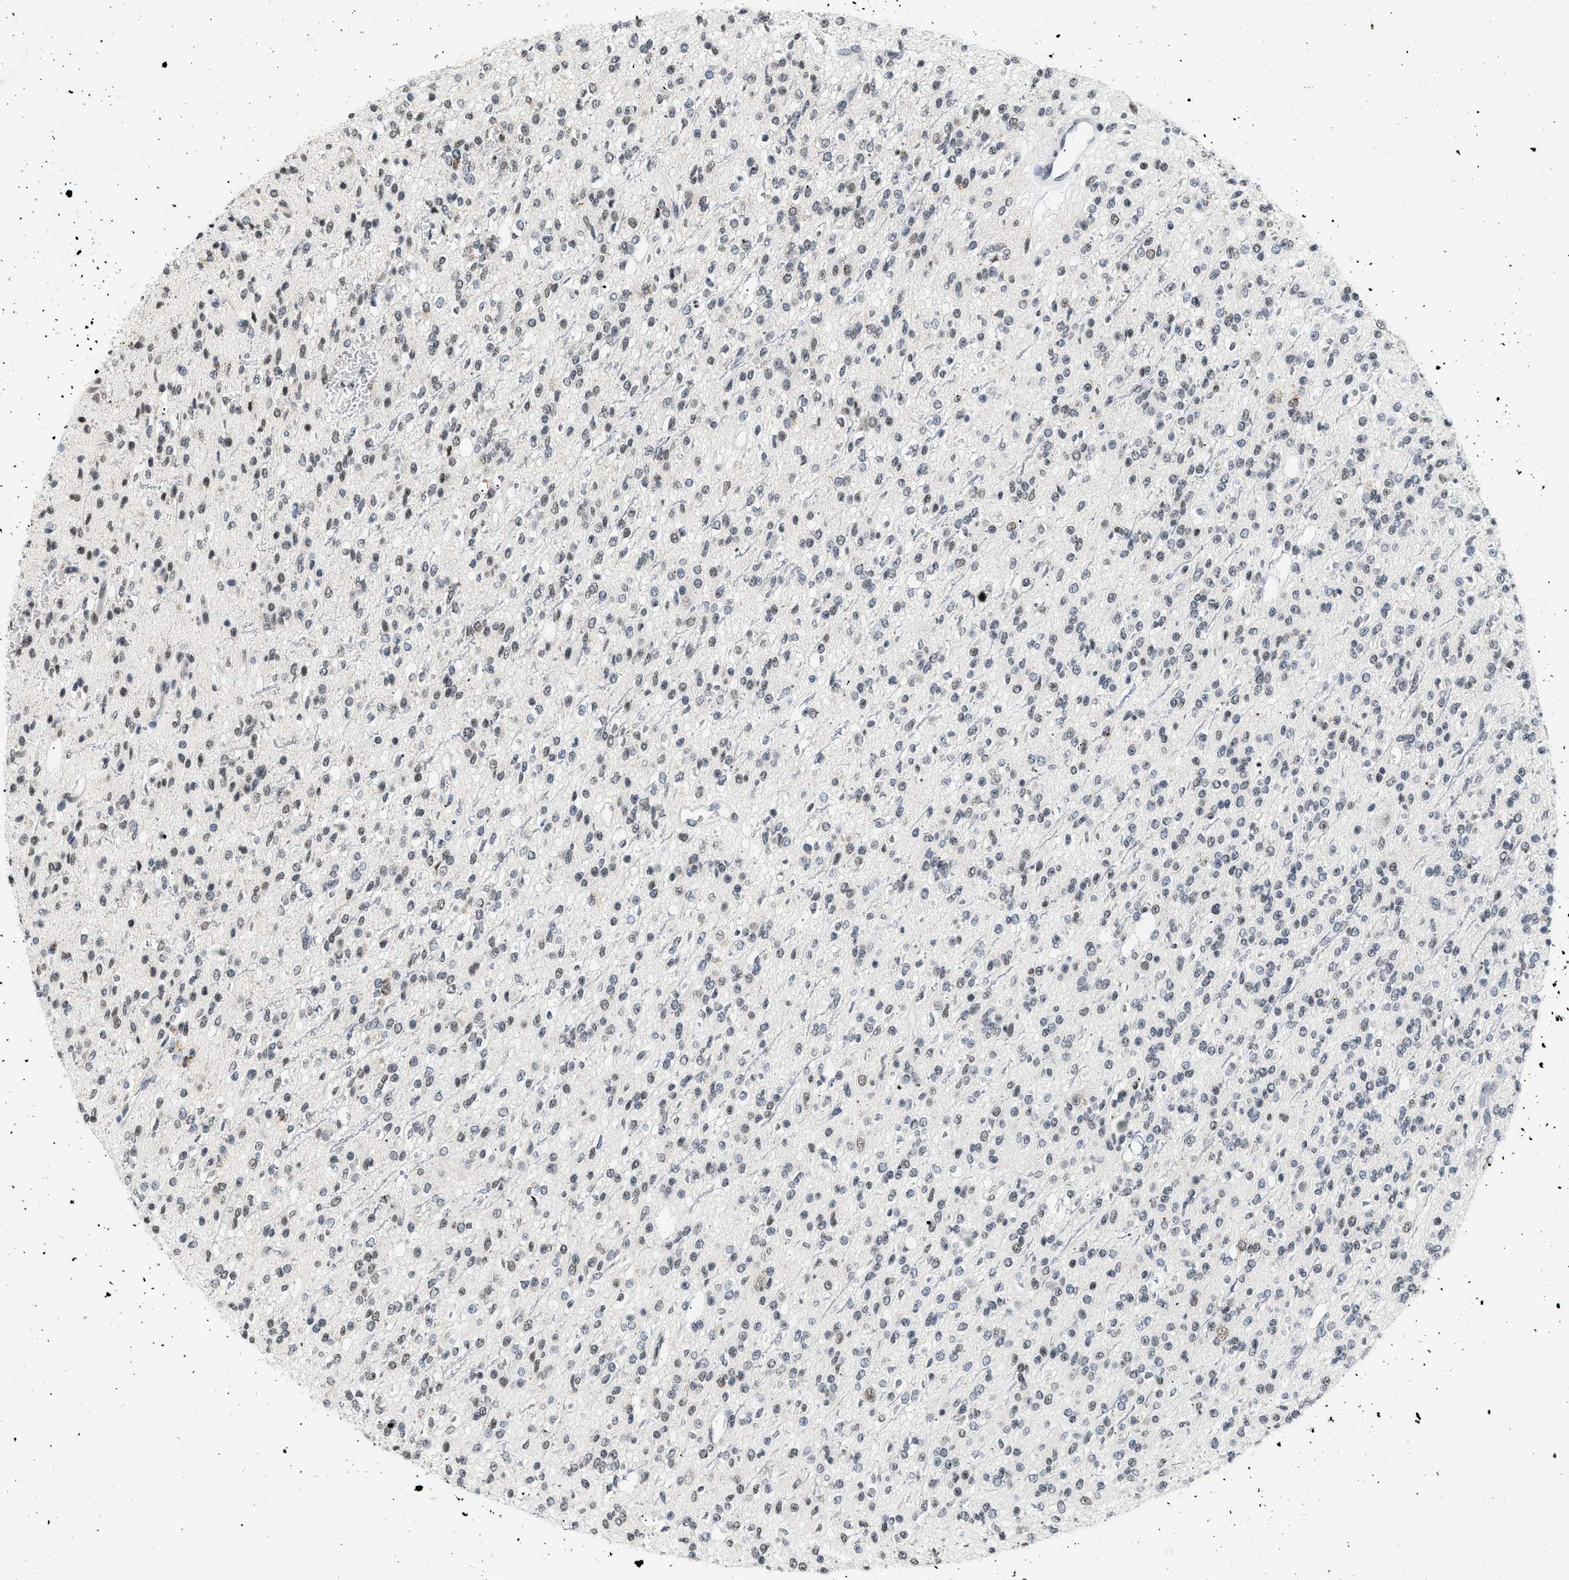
{"staining": {"intensity": "weak", "quantity": "<25%", "location": "nuclear"}, "tissue": "glioma", "cell_type": "Tumor cells", "image_type": "cancer", "snomed": [{"axis": "morphology", "description": "Glioma, malignant, High grade"}, {"axis": "topography", "description": "Brain"}], "caption": "Immunohistochemical staining of malignant high-grade glioma shows no significant staining in tumor cells.", "gene": "RAF1", "patient": {"sex": "male", "age": 34}}